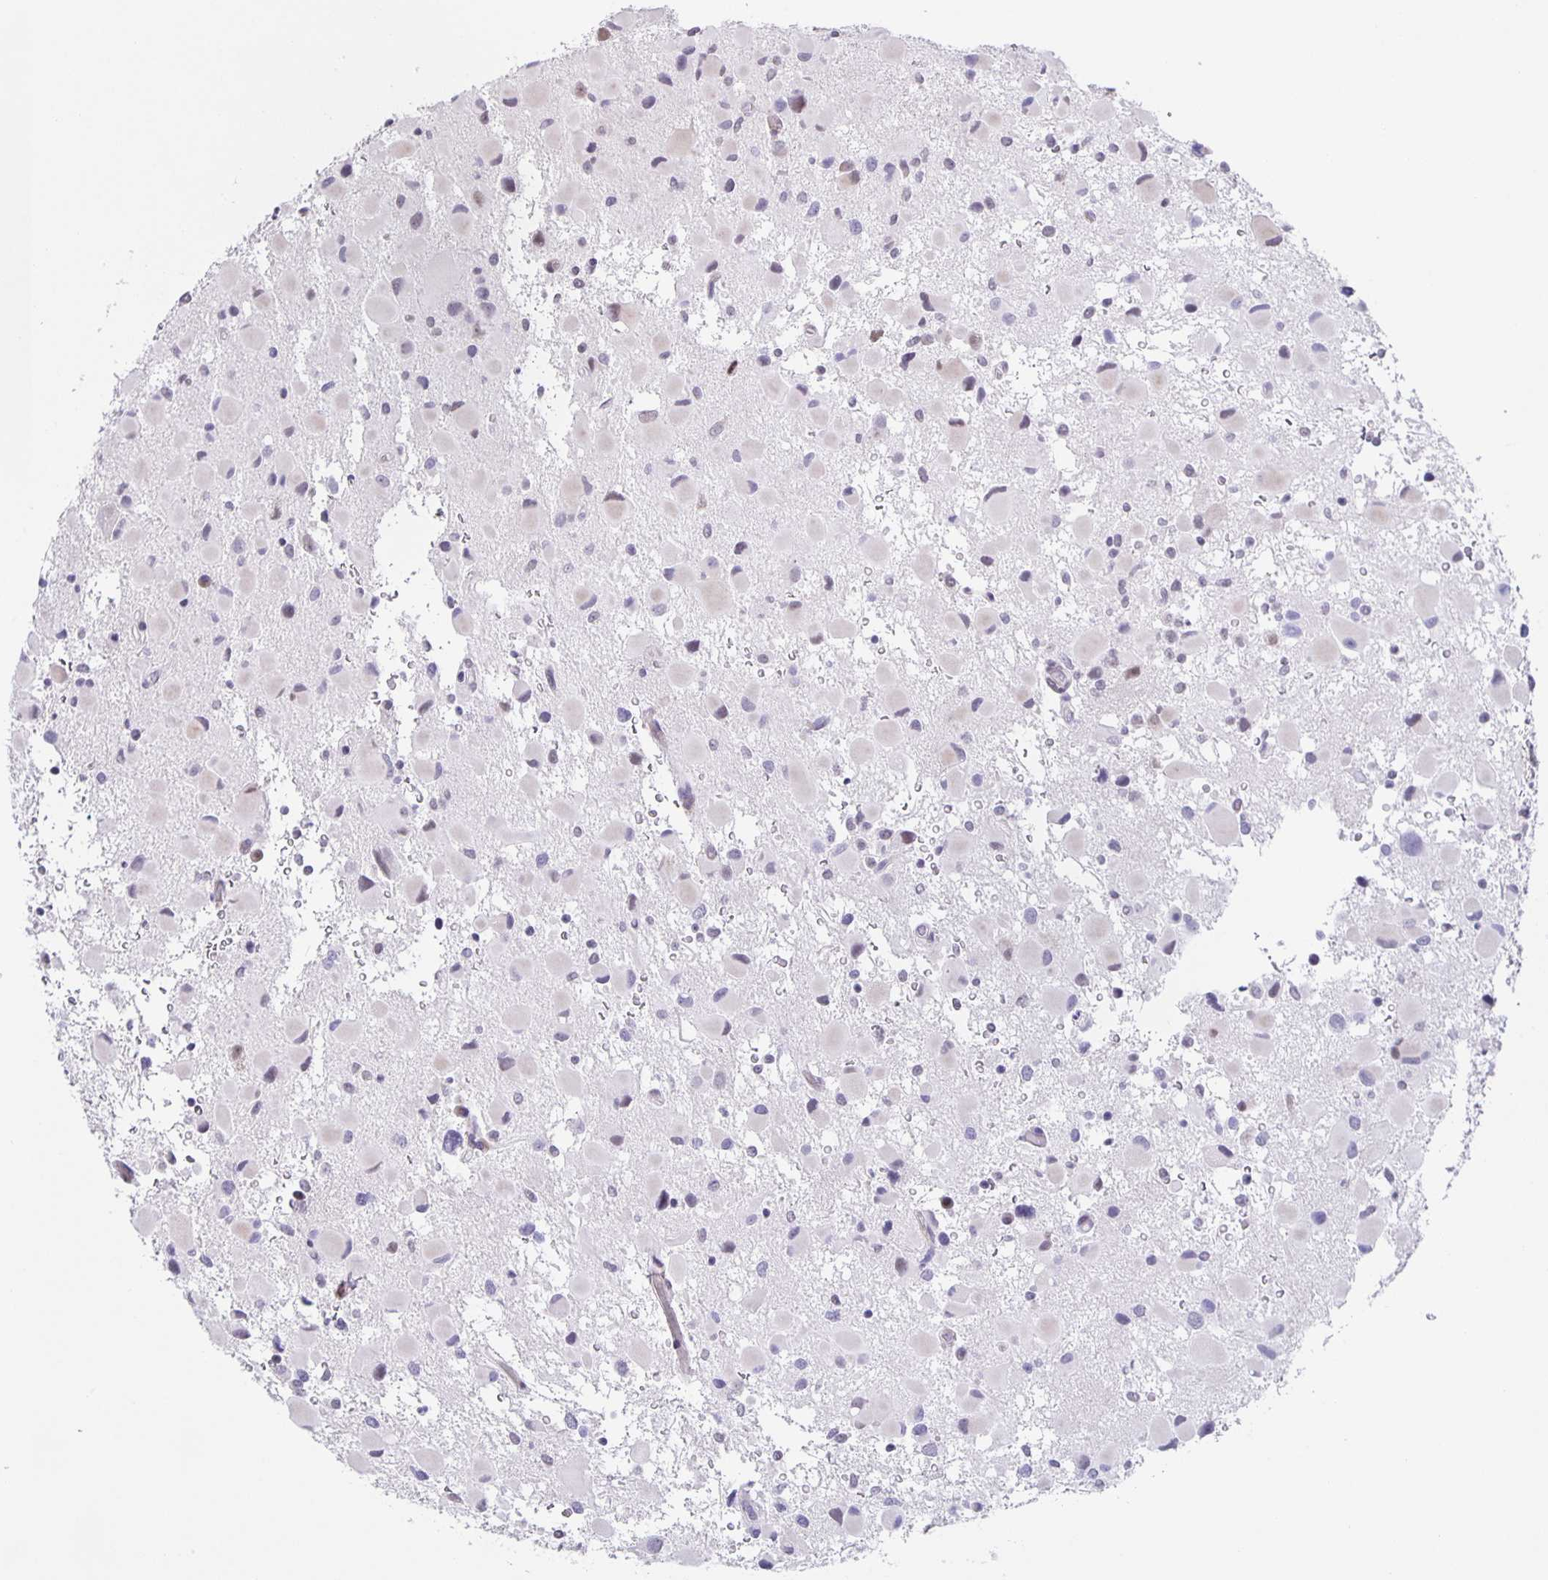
{"staining": {"intensity": "weak", "quantity": "<25%", "location": "nuclear"}, "tissue": "glioma", "cell_type": "Tumor cells", "image_type": "cancer", "snomed": [{"axis": "morphology", "description": "Glioma, malignant, Low grade"}, {"axis": "topography", "description": "Brain"}], "caption": "A high-resolution photomicrograph shows immunohistochemistry staining of malignant low-grade glioma, which reveals no significant positivity in tumor cells.", "gene": "PHRF1", "patient": {"sex": "female", "age": 32}}